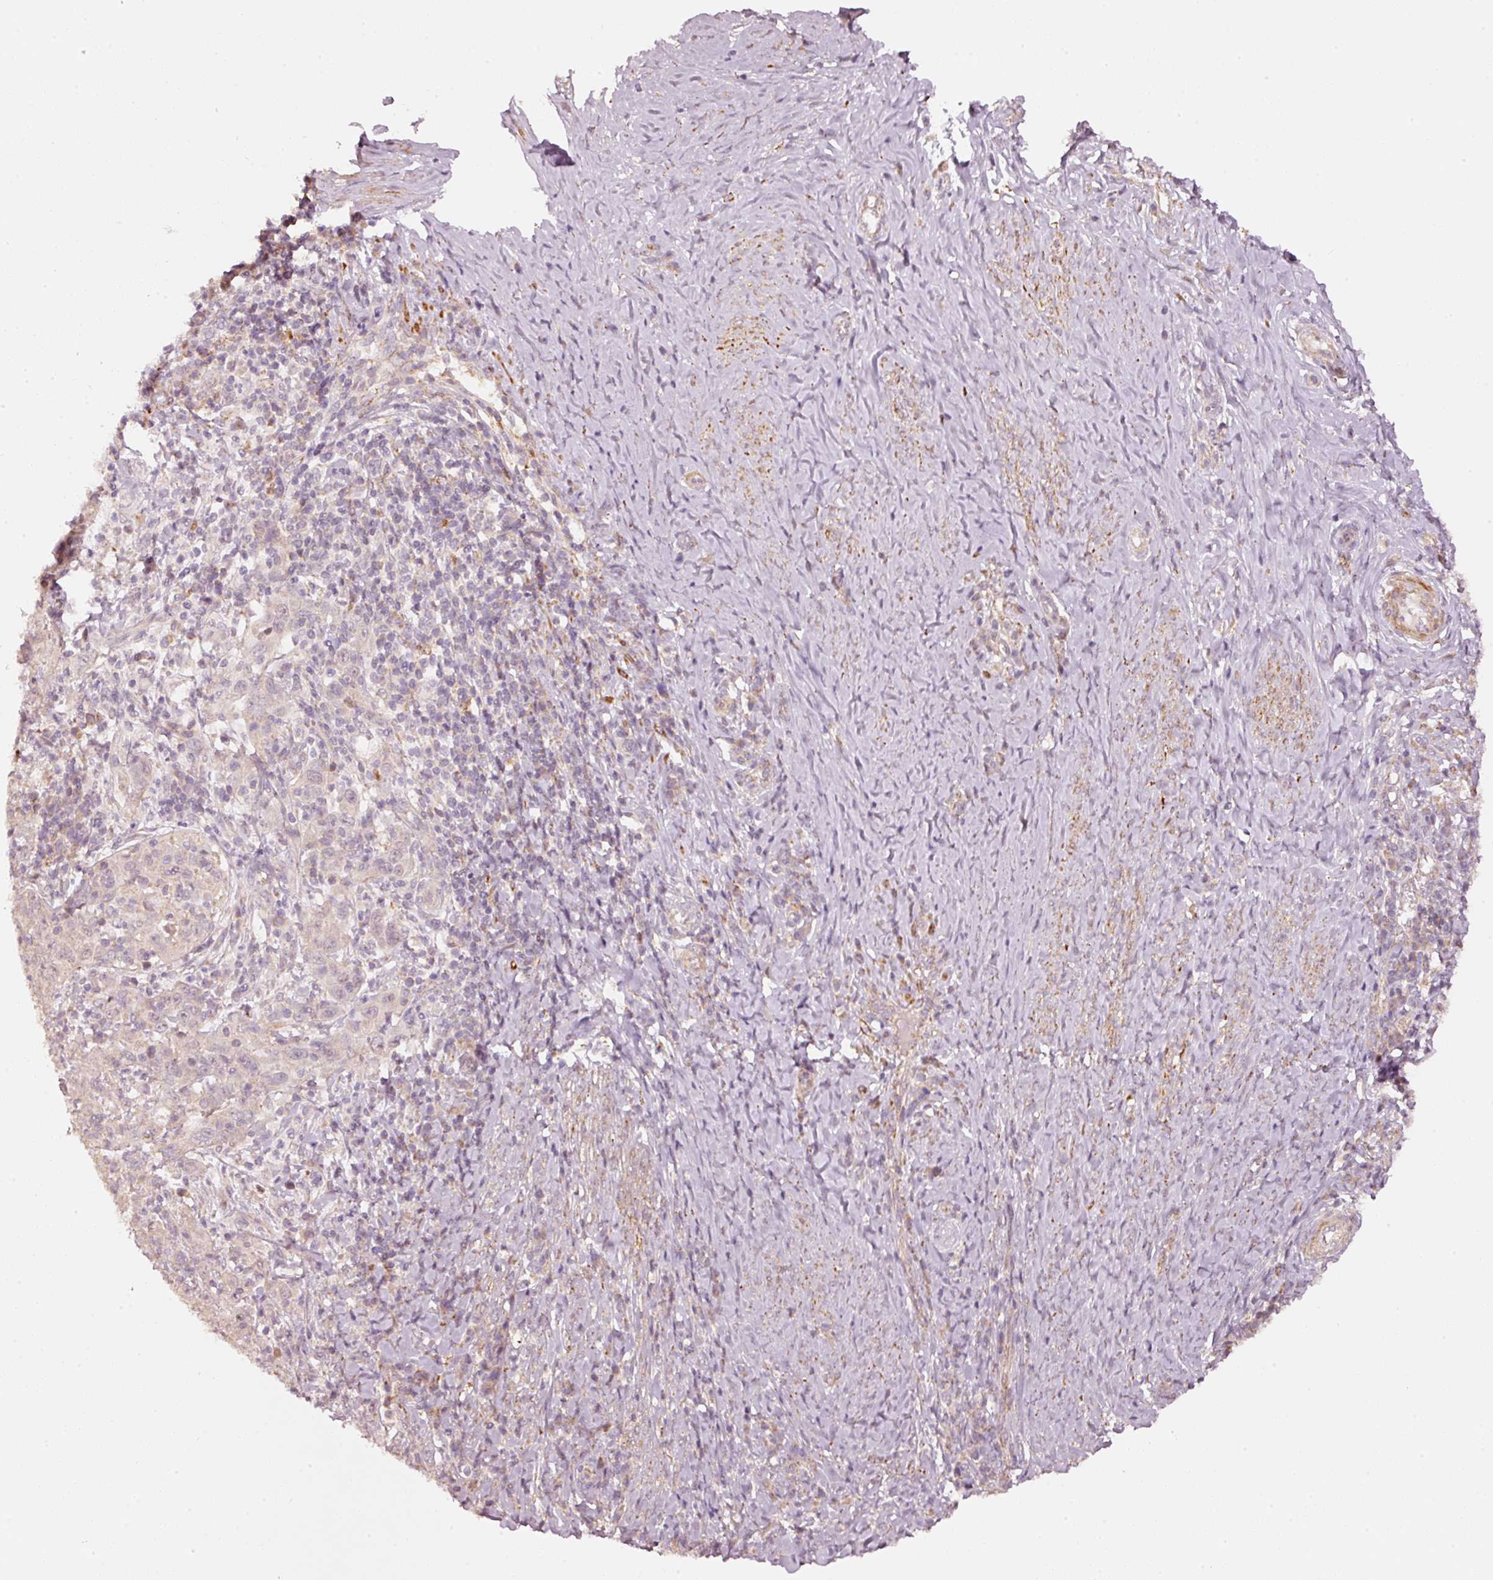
{"staining": {"intensity": "negative", "quantity": "none", "location": "none"}, "tissue": "cervical cancer", "cell_type": "Tumor cells", "image_type": "cancer", "snomed": [{"axis": "morphology", "description": "Squamous cell carcinoma, NOS"}, {"axis": "topography", "description": "Cervix"}], "caption": "IHC micrograph of neoplastic tissue: squamous cell carcinoma (cervical) stained with DAB exhibits no significant protein expression in tumor cells.", "gene": "ARHGAP22", "patient": {"sex": "female", "age": 46}}